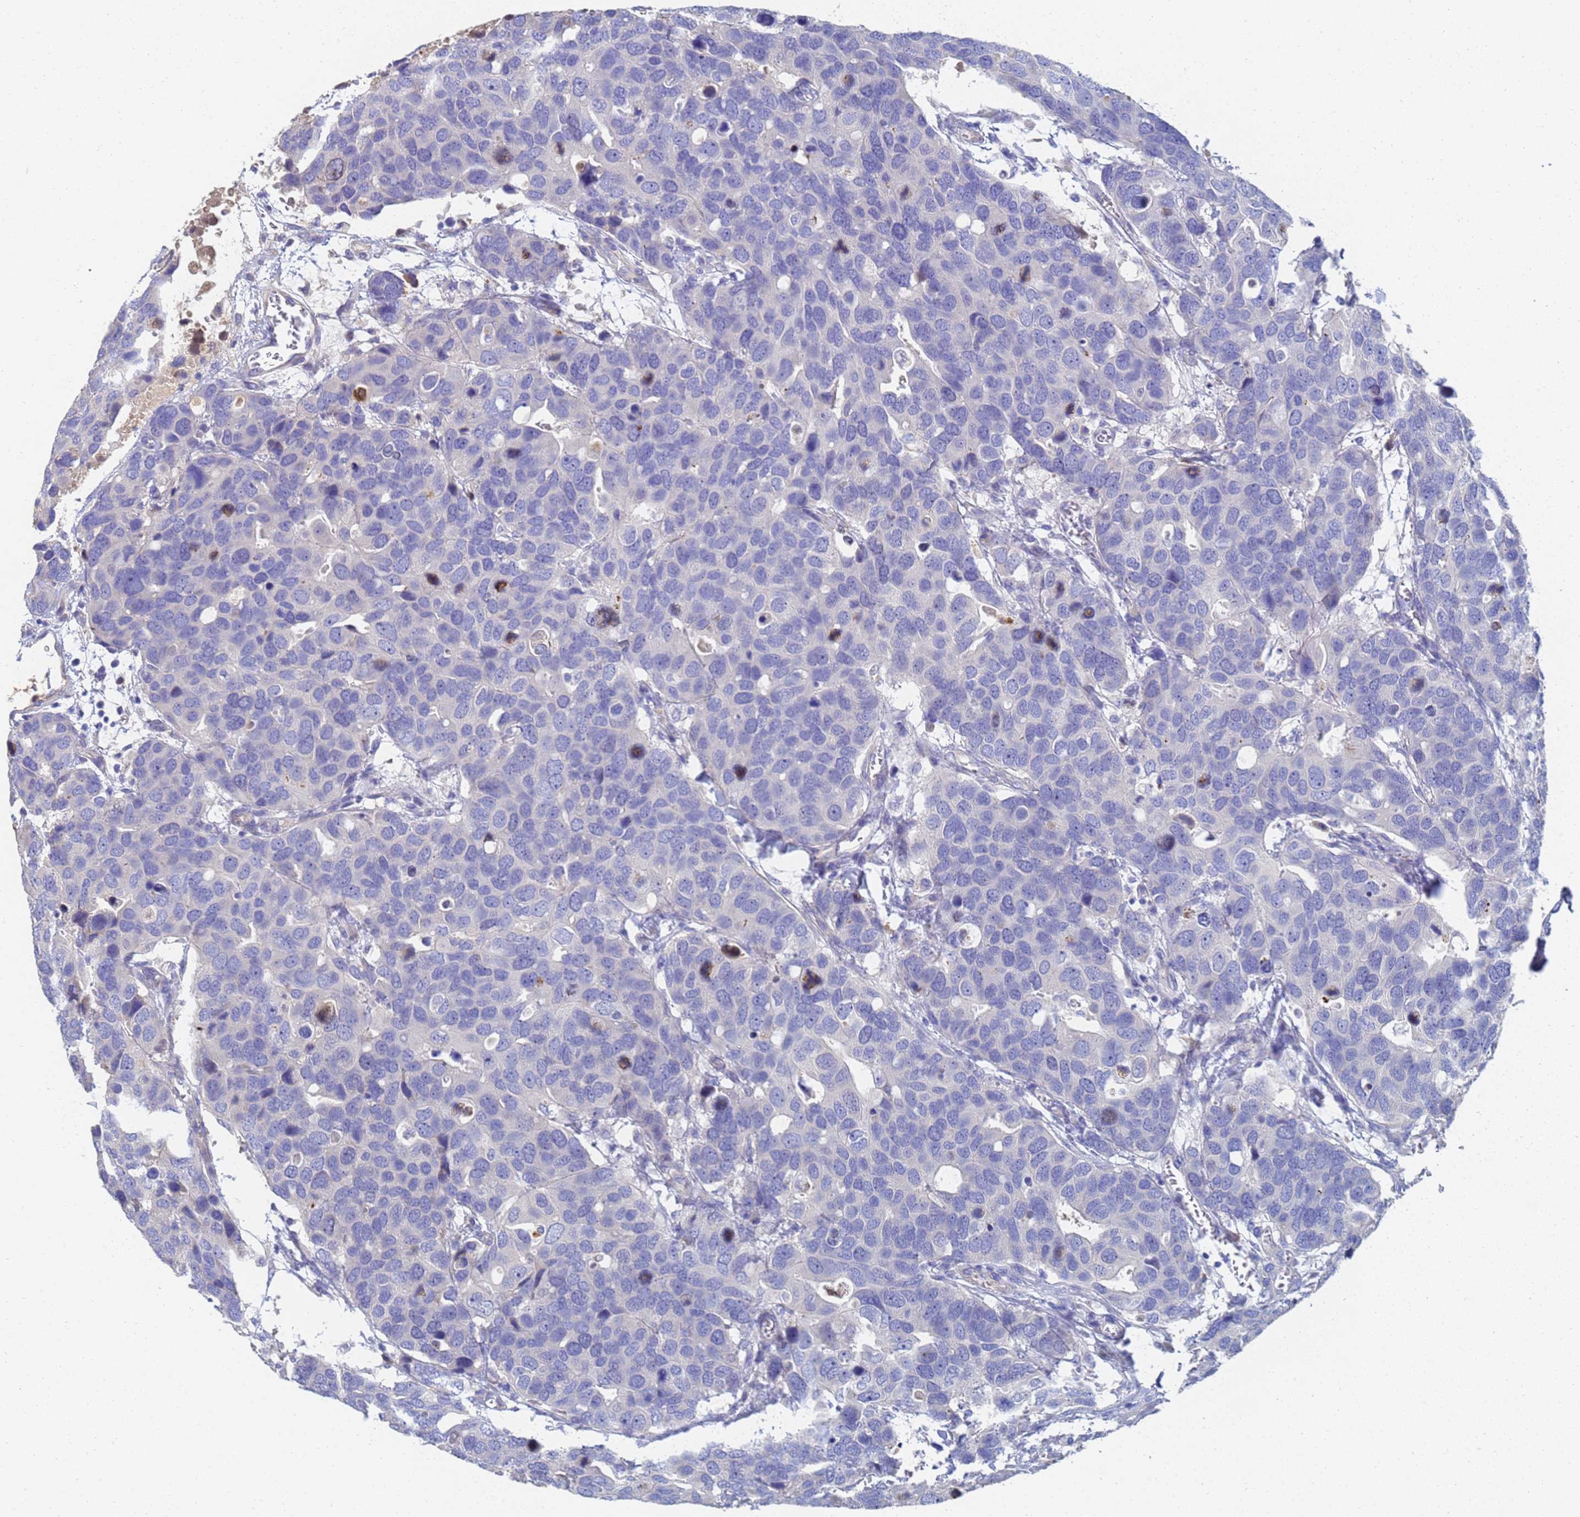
{"staining": {"intensity": "moderate", "quantity": "<25%", "location": "nuclear"}, "tissue": "breast cancer", "cell_type": "Tumor cells", "image_type": "cancer", "snomed": [{"axis": "morphology", "description": "Duct carcinoma"}, {"axis": "topography", "description": "Breast"}], "caption": "This histopathology image displays immunohistochemistry staining of invasive ductal carcinoma (breast), with low moderate nuclear expression in about <25% of tumor cells.", "gene": "LBX2", "patient": {"sex": "female", "age": 83}}